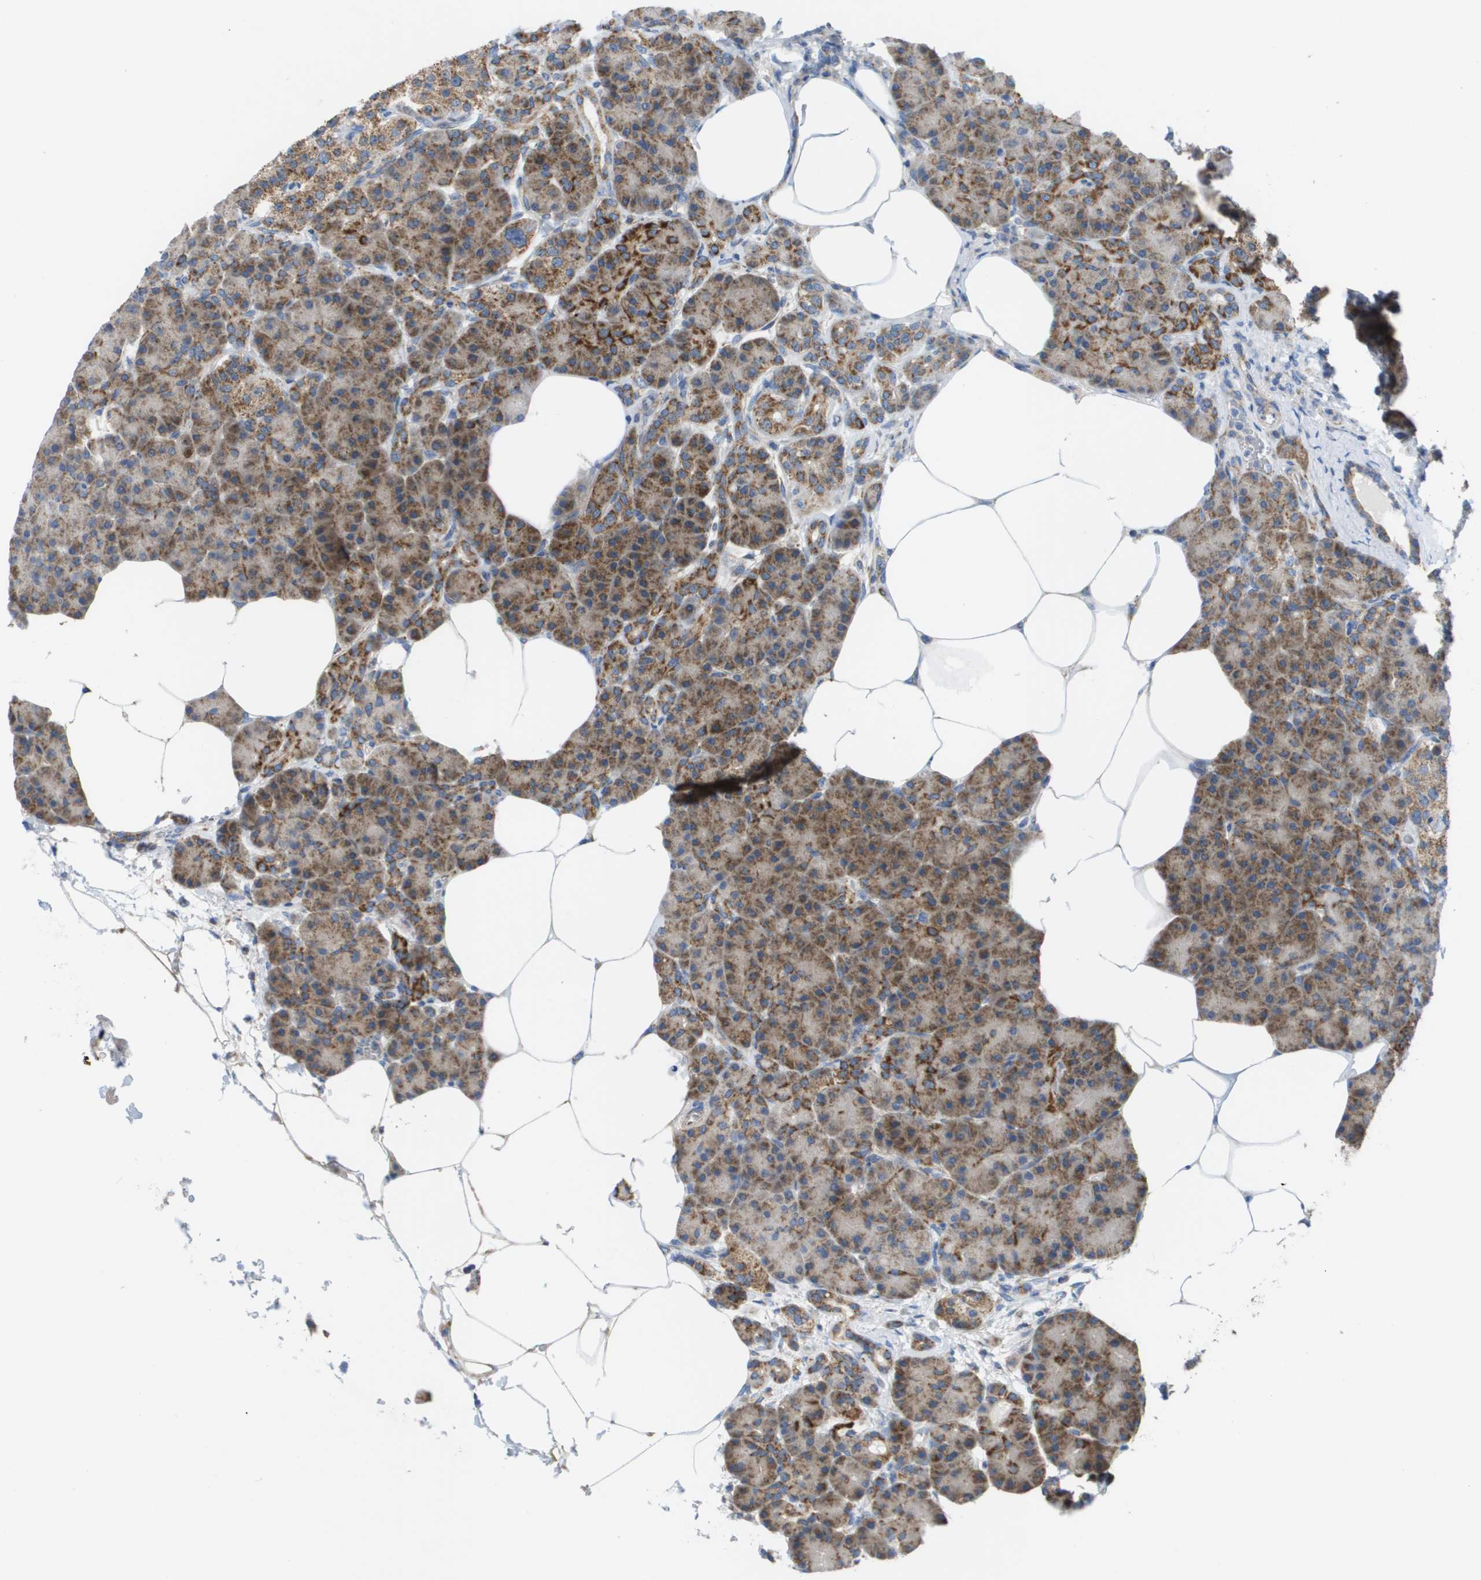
{"staining": {"intensity": "moderate", "quantity": ">75%", "location": "cytoplasmic/membranous"}, "tissue": "pancreas", "cell_type": "Exocrine glandular cells", "image_type": "normal", "snomed": [{"axis": "morphology", "description": "Normal tissue, NOS"}, {"axis": "topography", "description": "Pancreas"}], "caption": "Protein expression analysis of benign human pancreas reveals moderate cytoplasmic/membranous staining in about >75% of exocrine glandular cells.", "gene": "FIS1", "patient": {"sex": "female", "age": 70}}